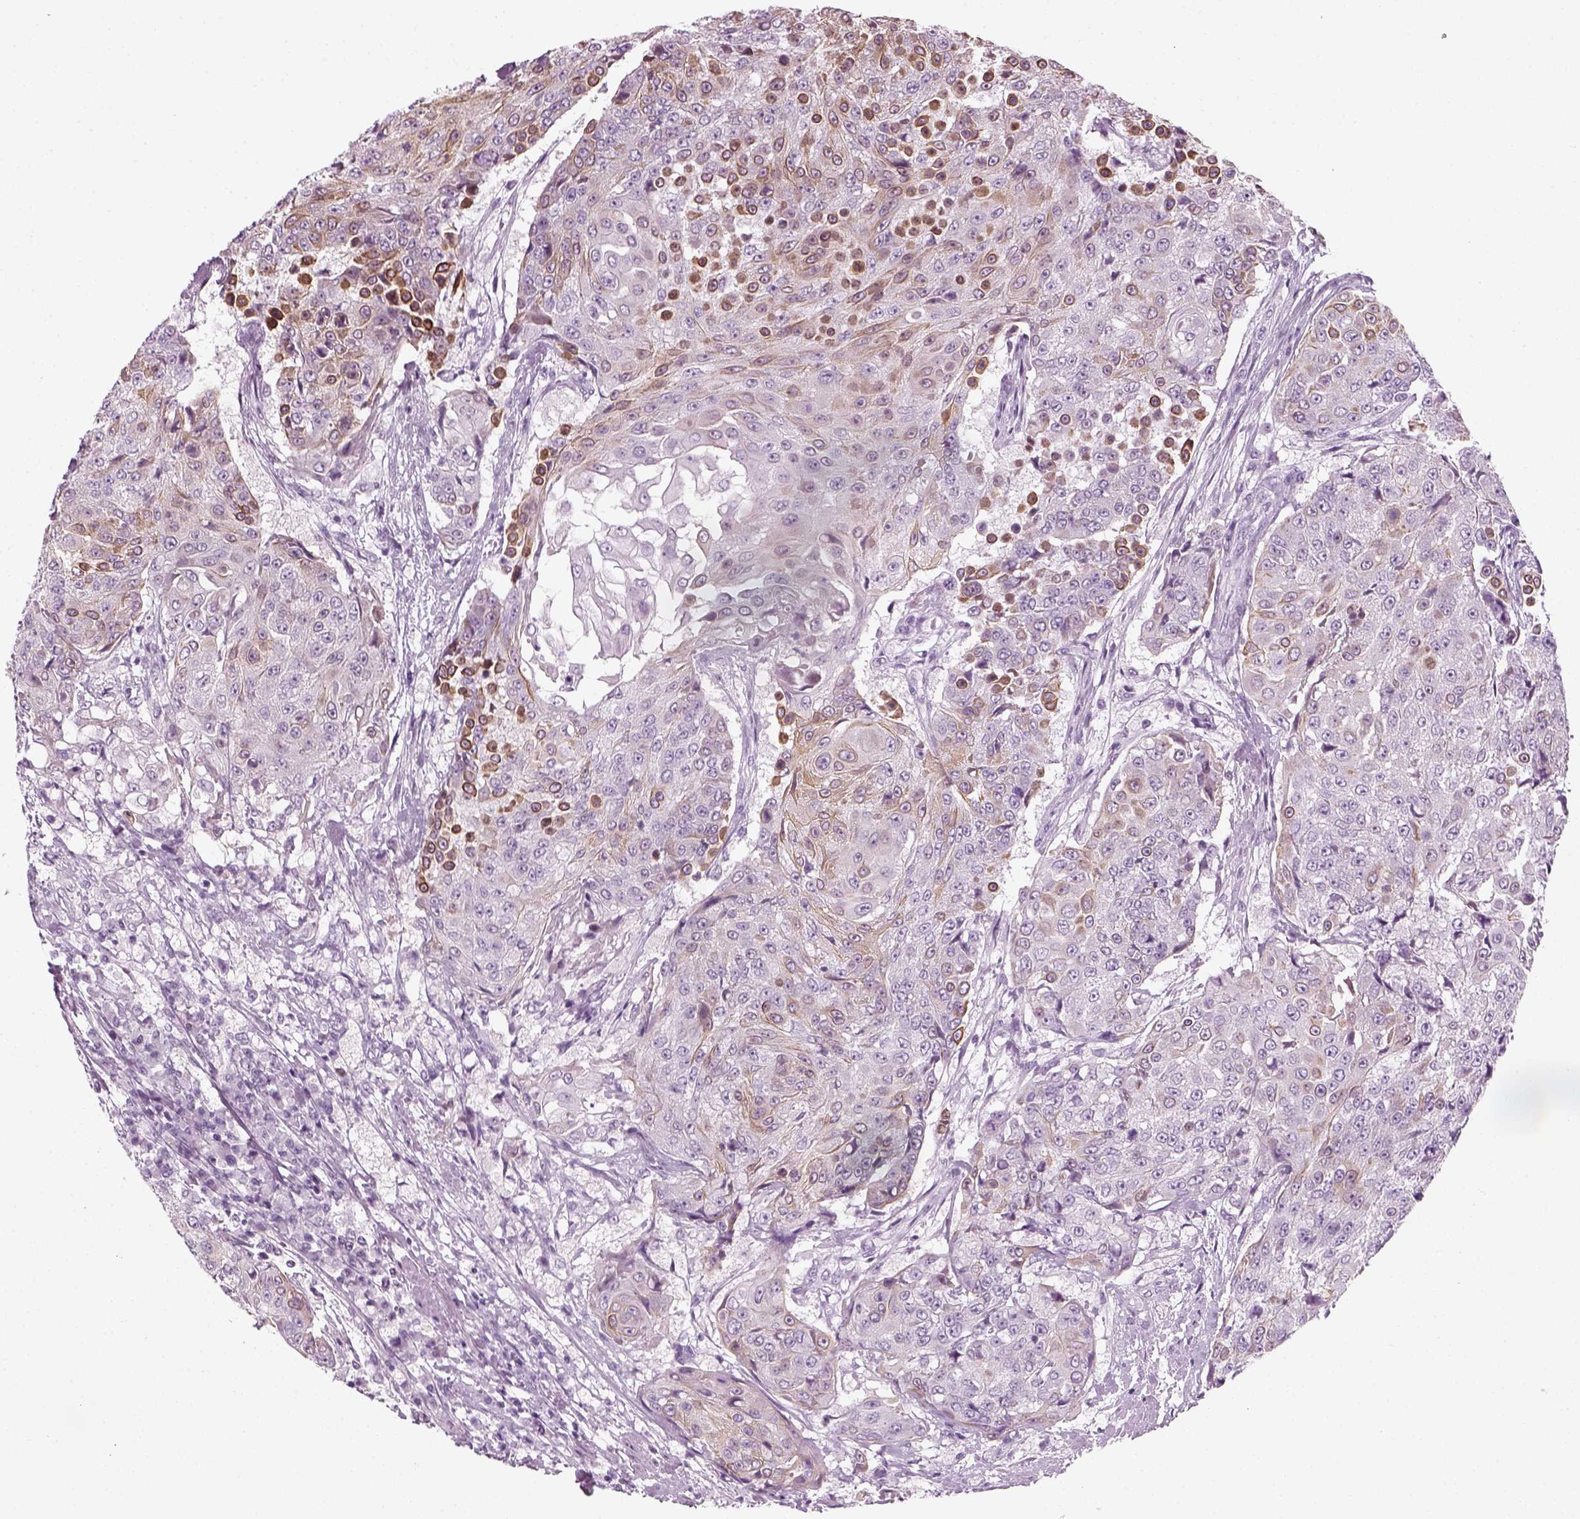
{"staining": {"intensity": "moderate", "quantity": "<25%", "location": "cytoplasmic/membranous"}, "tissue": "urothelial cancer", "cell_type": "Tumor cells", "image_type": "cancer", "snomed": [{"axis": "morphology", "description": "Urothelial carcinoma, High grade"}, {"axis": "topography", "description": "Urinary bladder"}], "caption": "The photomicrograph shows staining of high-grade urothelial carcinoma, revealing moderate cytoplasmic/membranous protein positivity (brown color) within tumor cells.", "gene": "KRT75", "patient": {"sex": "female", "age": 63}}